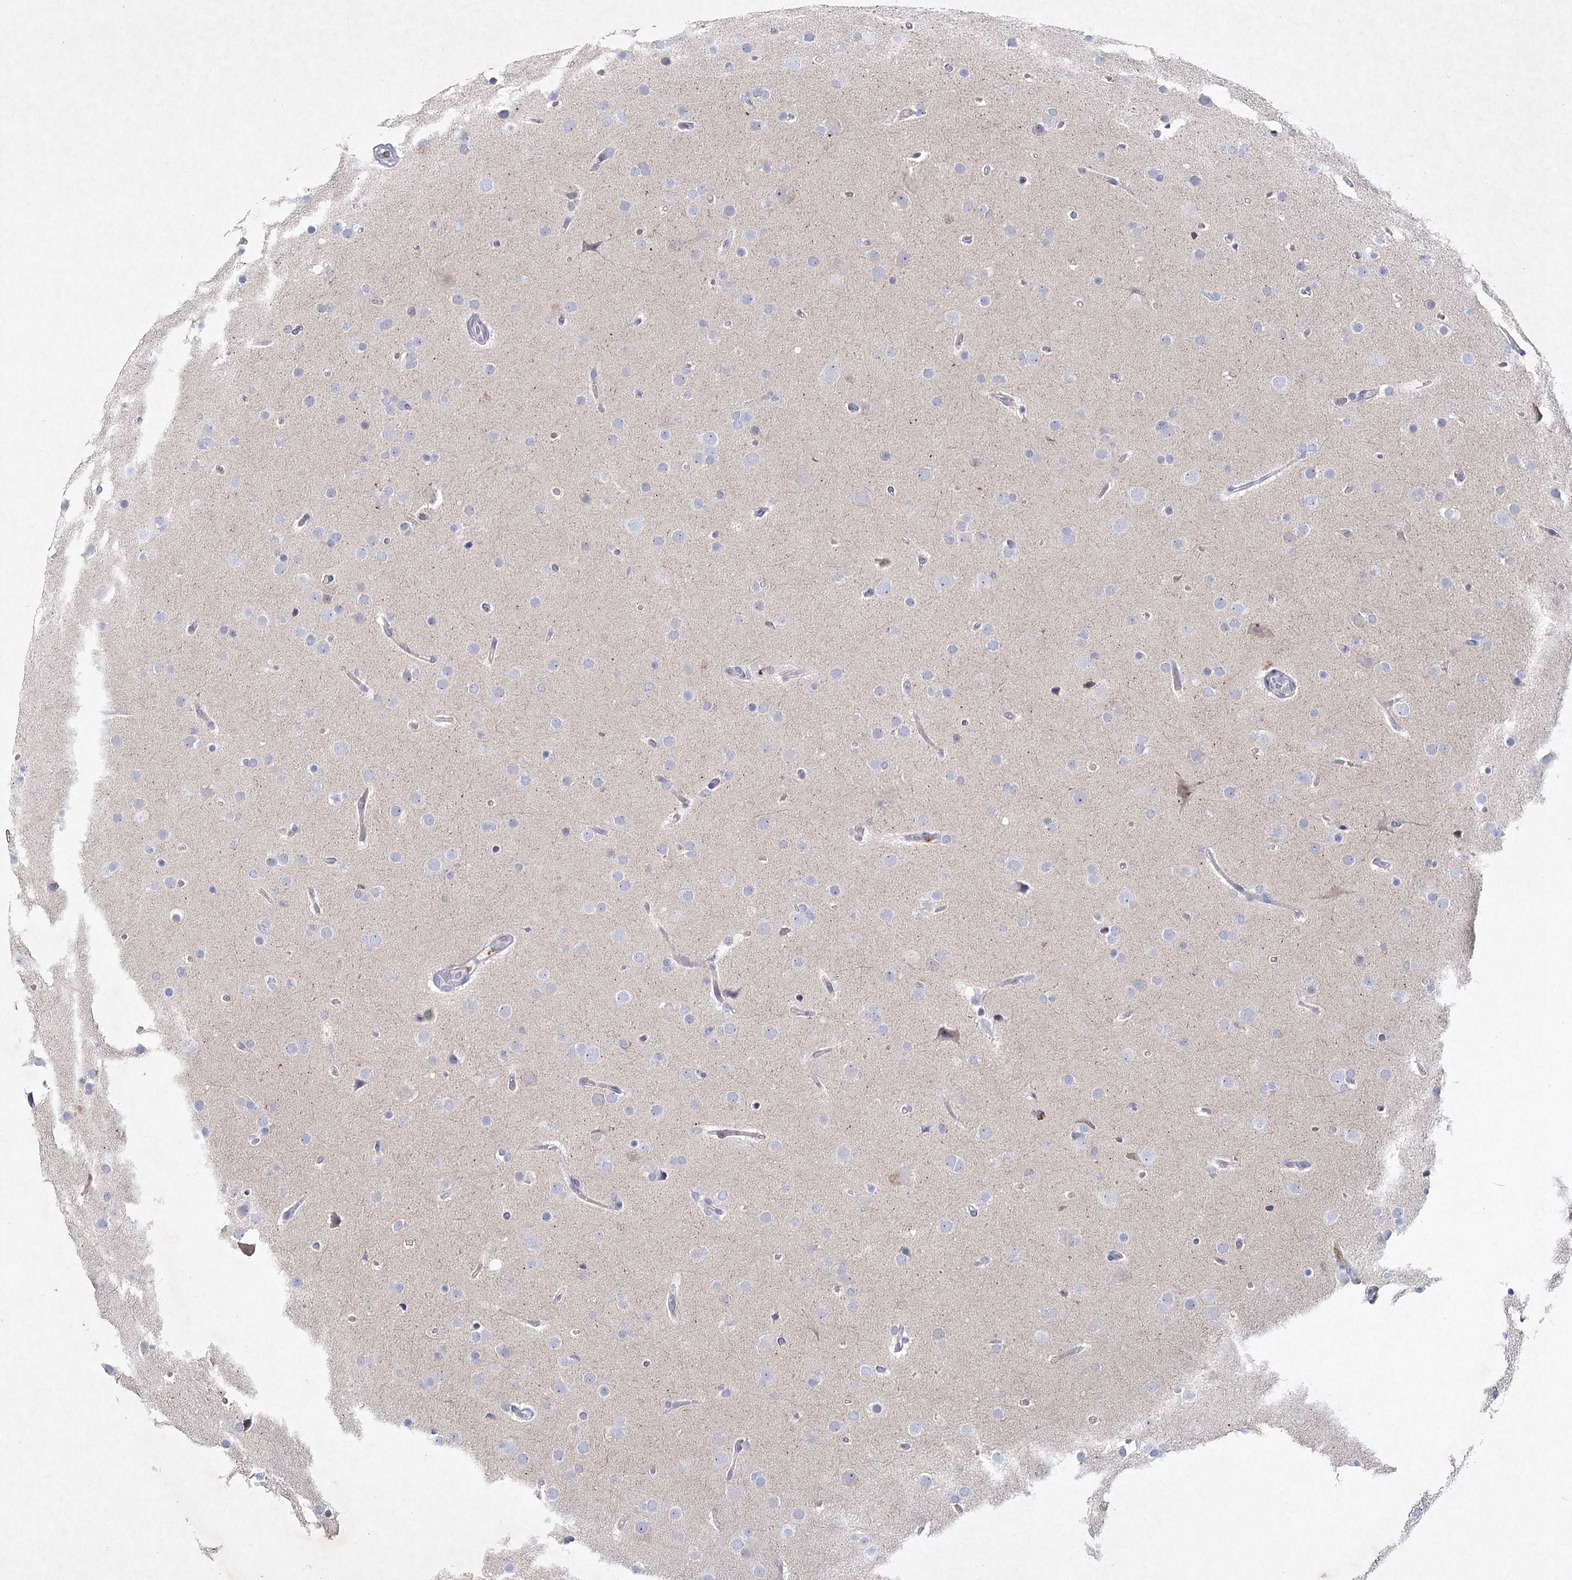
{"staining": {"intensity": "negative", "quantity": "none", "location": "none"}, "tissue": "glioma", "cell_type": "Tumor cells", "image_type": "cancer", "snomed": [{"axis": "morphology", "description": "Glioma, malignant, High grade"}, {"axis": "topography", "description": "Cerebral cortex"}], "caption": "There is no significant positivity in tumor cells of malignant high-grade glioma.", "gene": "MAP3K13", "patient": {"sex": "female", "age": 36}}